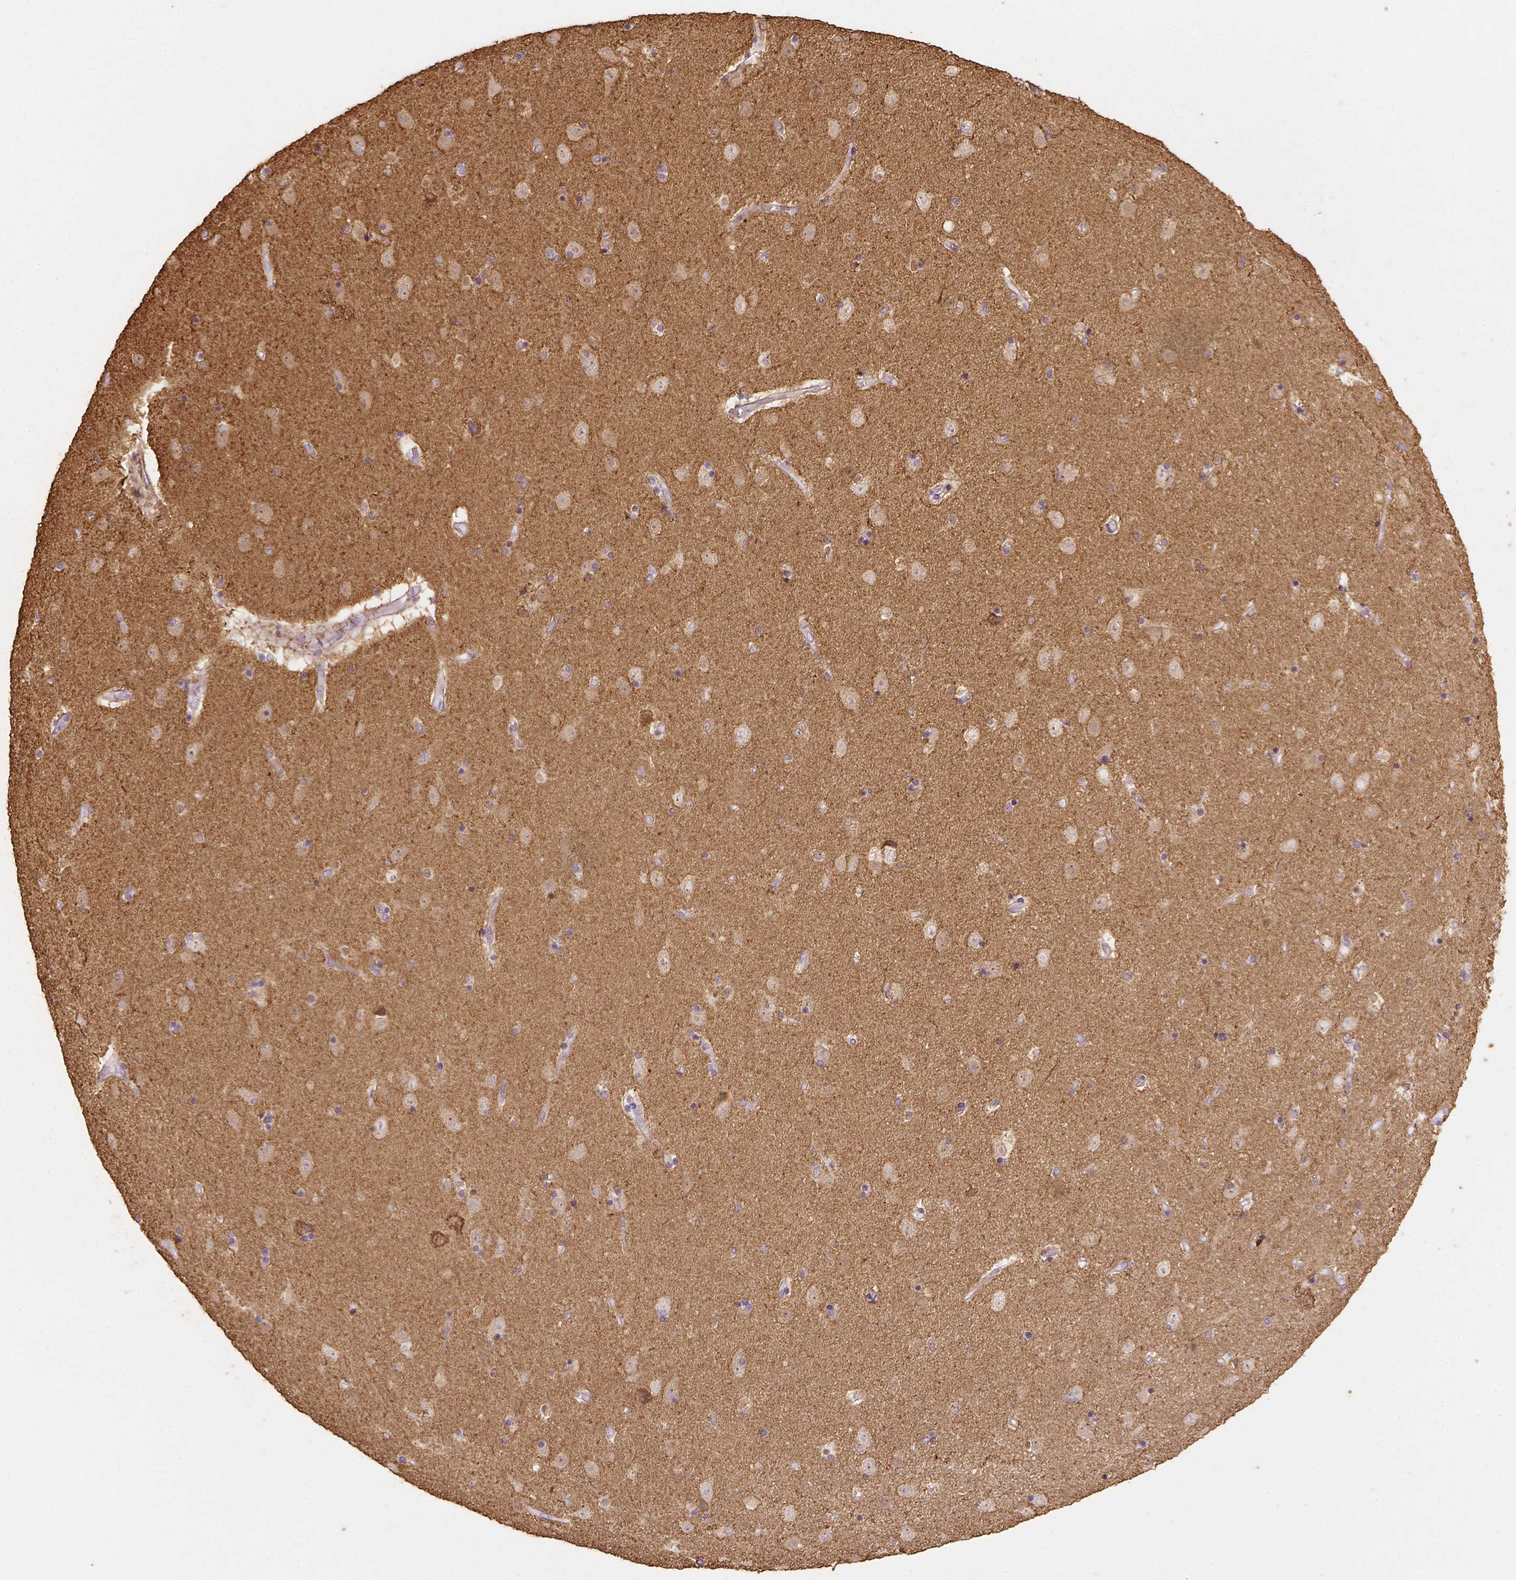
{"staining": {"intensity": "negative", "quantity": "none", "location": "none"}, "tissue": "caudate", "cell_type": "Glial cells", "image_type": "normal", "snomed": [{"axis": "morphology", "description": "Normal tissue, NOS"}, {"axis": "topography", "description": "Lateral ventricle wall"}], "caption": "This micrograph is of benign caudate stained with immunohistochemistry (IHC) to label a protein in brown with the nuclei are counter-stained blue. There is no positivity in glial cells.", "gene": "CACNB1", "patient": {"sex": "female", "age": 71}}